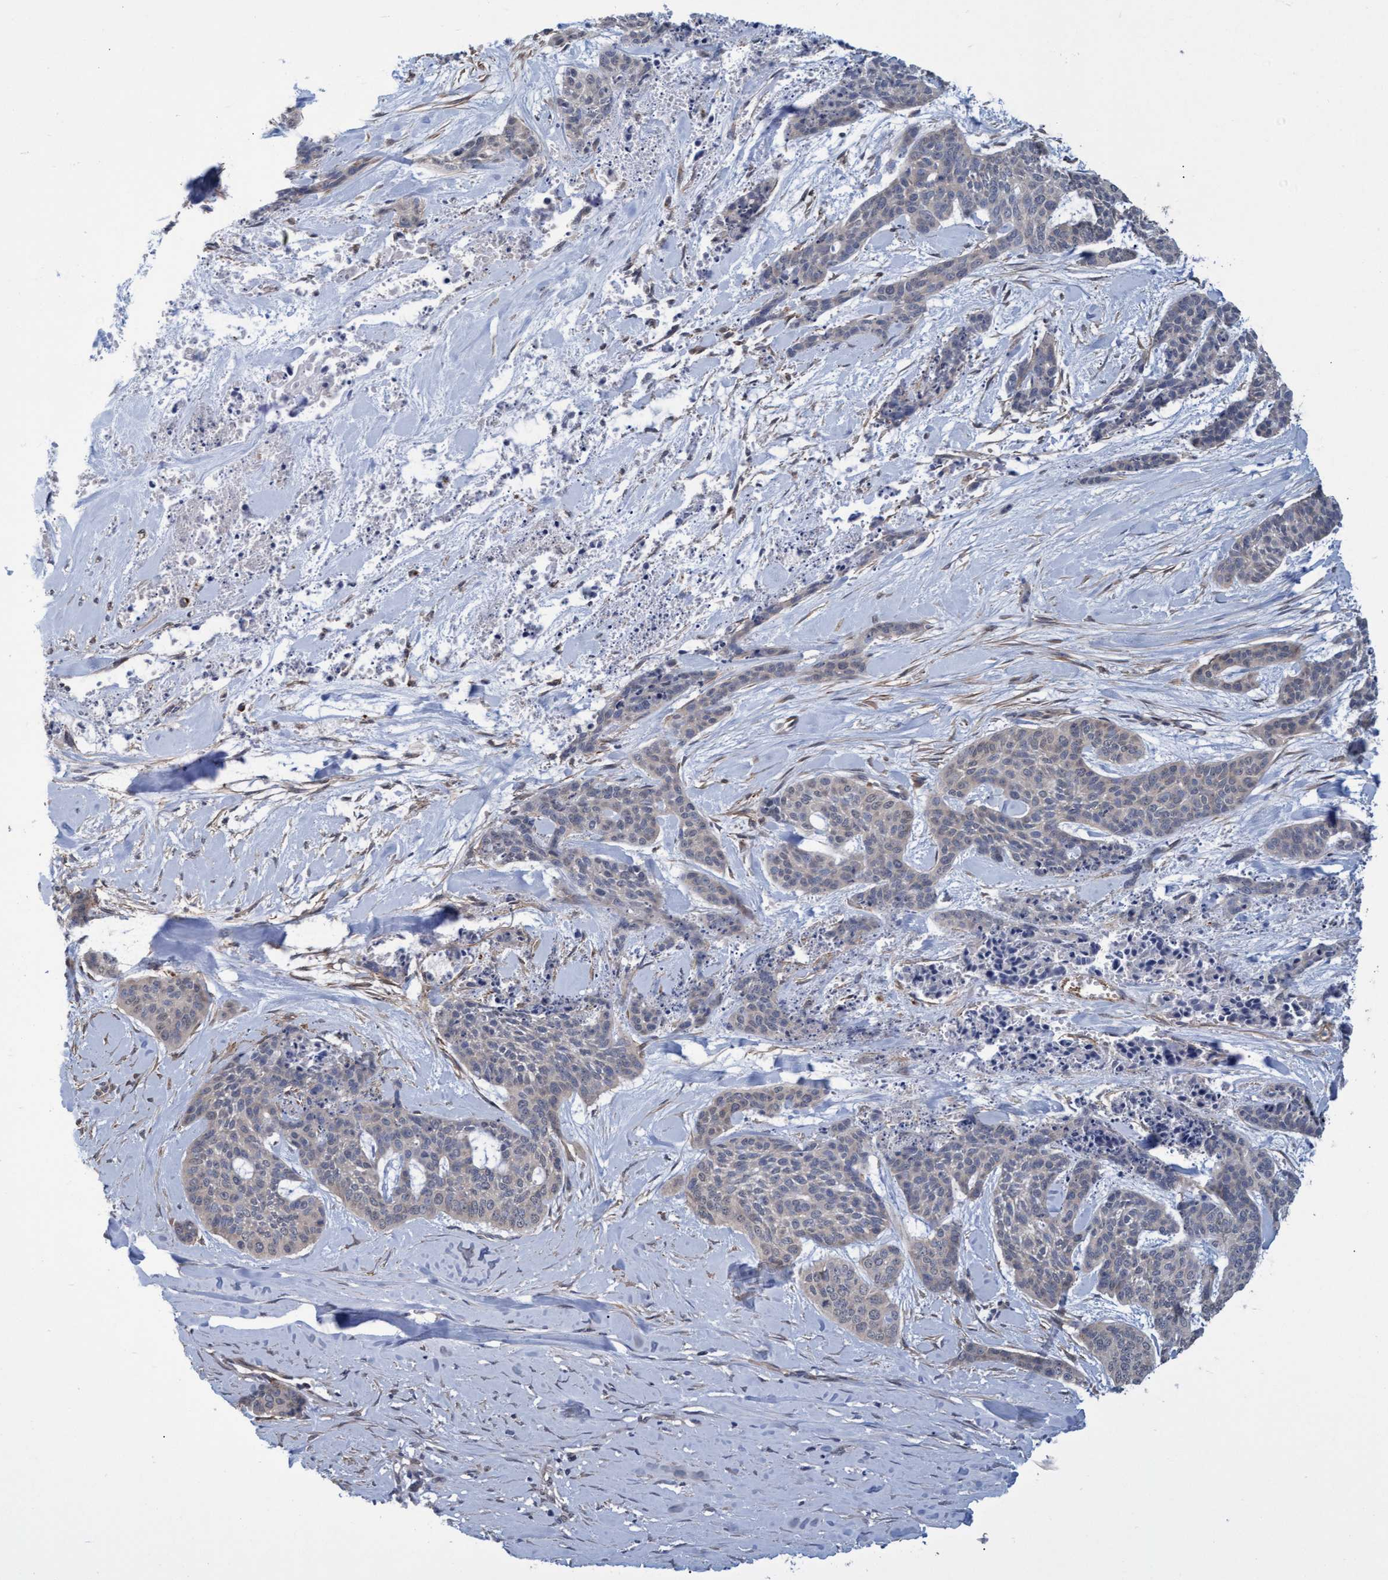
{"staining": {"intensity": "negative", "quantity": "none", "location": "none"}, "tissue": "skin cancer", "cell_type": "Tumor cells", "image_type": "cancer", "snomed": [{"axis": "morphology", "description": "Basal cell carcinoma"}, {"axis": "topography", "description": "Skin"}], "caption": "The immunohistochemistry histopathology image has no significant expression in tumor cells of skin cancer (basal cell carcinoma) tissue.", "gene": "NAA15", "patient": {"sex": "female", "age": 64}}